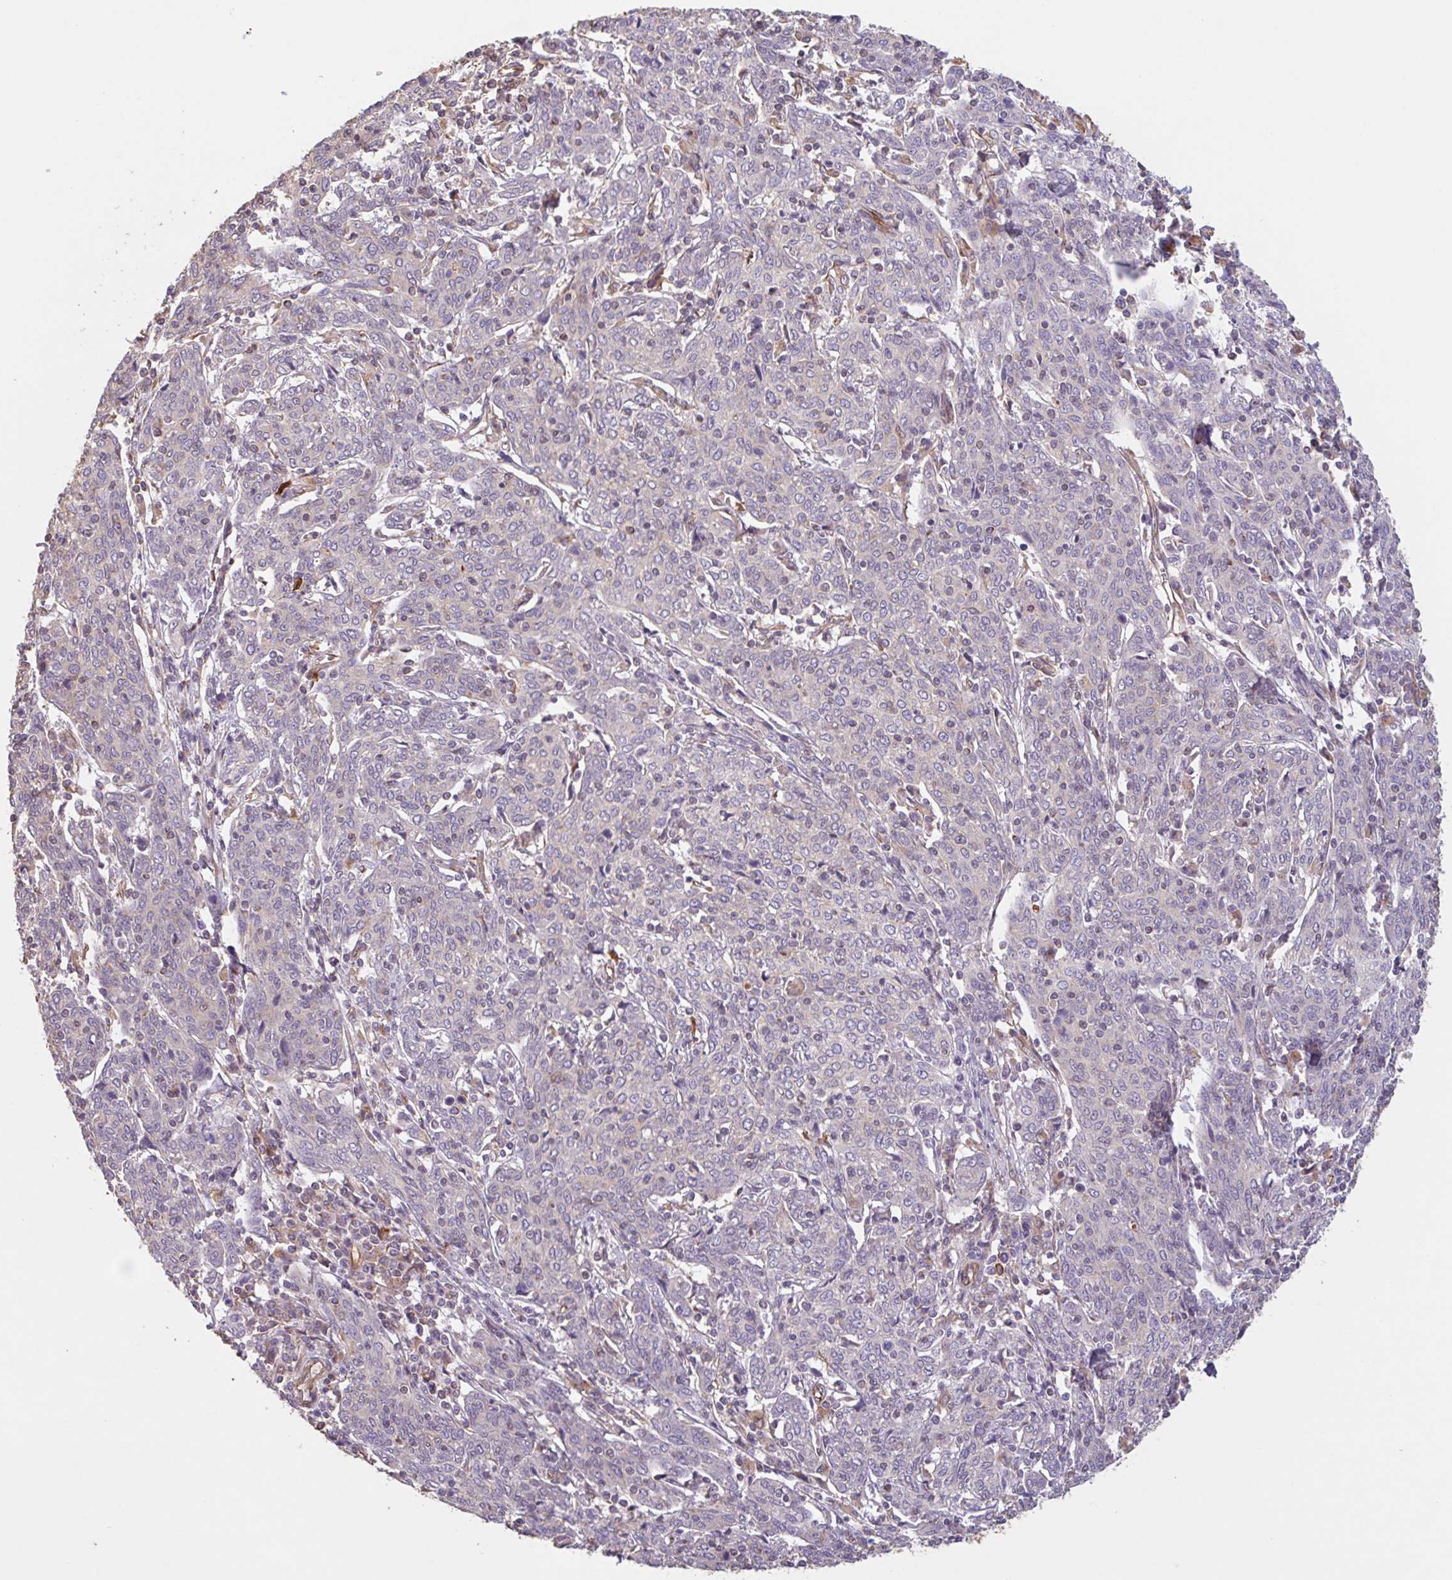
{"staining": {"intensity": "negative", "quantity": "none", "location": "none"}, "tissue": "cervical cancer", "cell_type": "Tumor cells", "image_type": "cancer", "snomed": [{"axis": "morphology", "description": "Squamous cell carcinoma, NOS"}, {"axis": "topography", "description": "Cervix"}], "caption": "DAB (3,3'-diaminobenzidine) immunohistochemical staining of cervical cancer (squamous cell carcinoma) displays no significant positivity in tumor cells.", "gene": "ZNF790", "patient": {"sex": "female", "age": 67}}